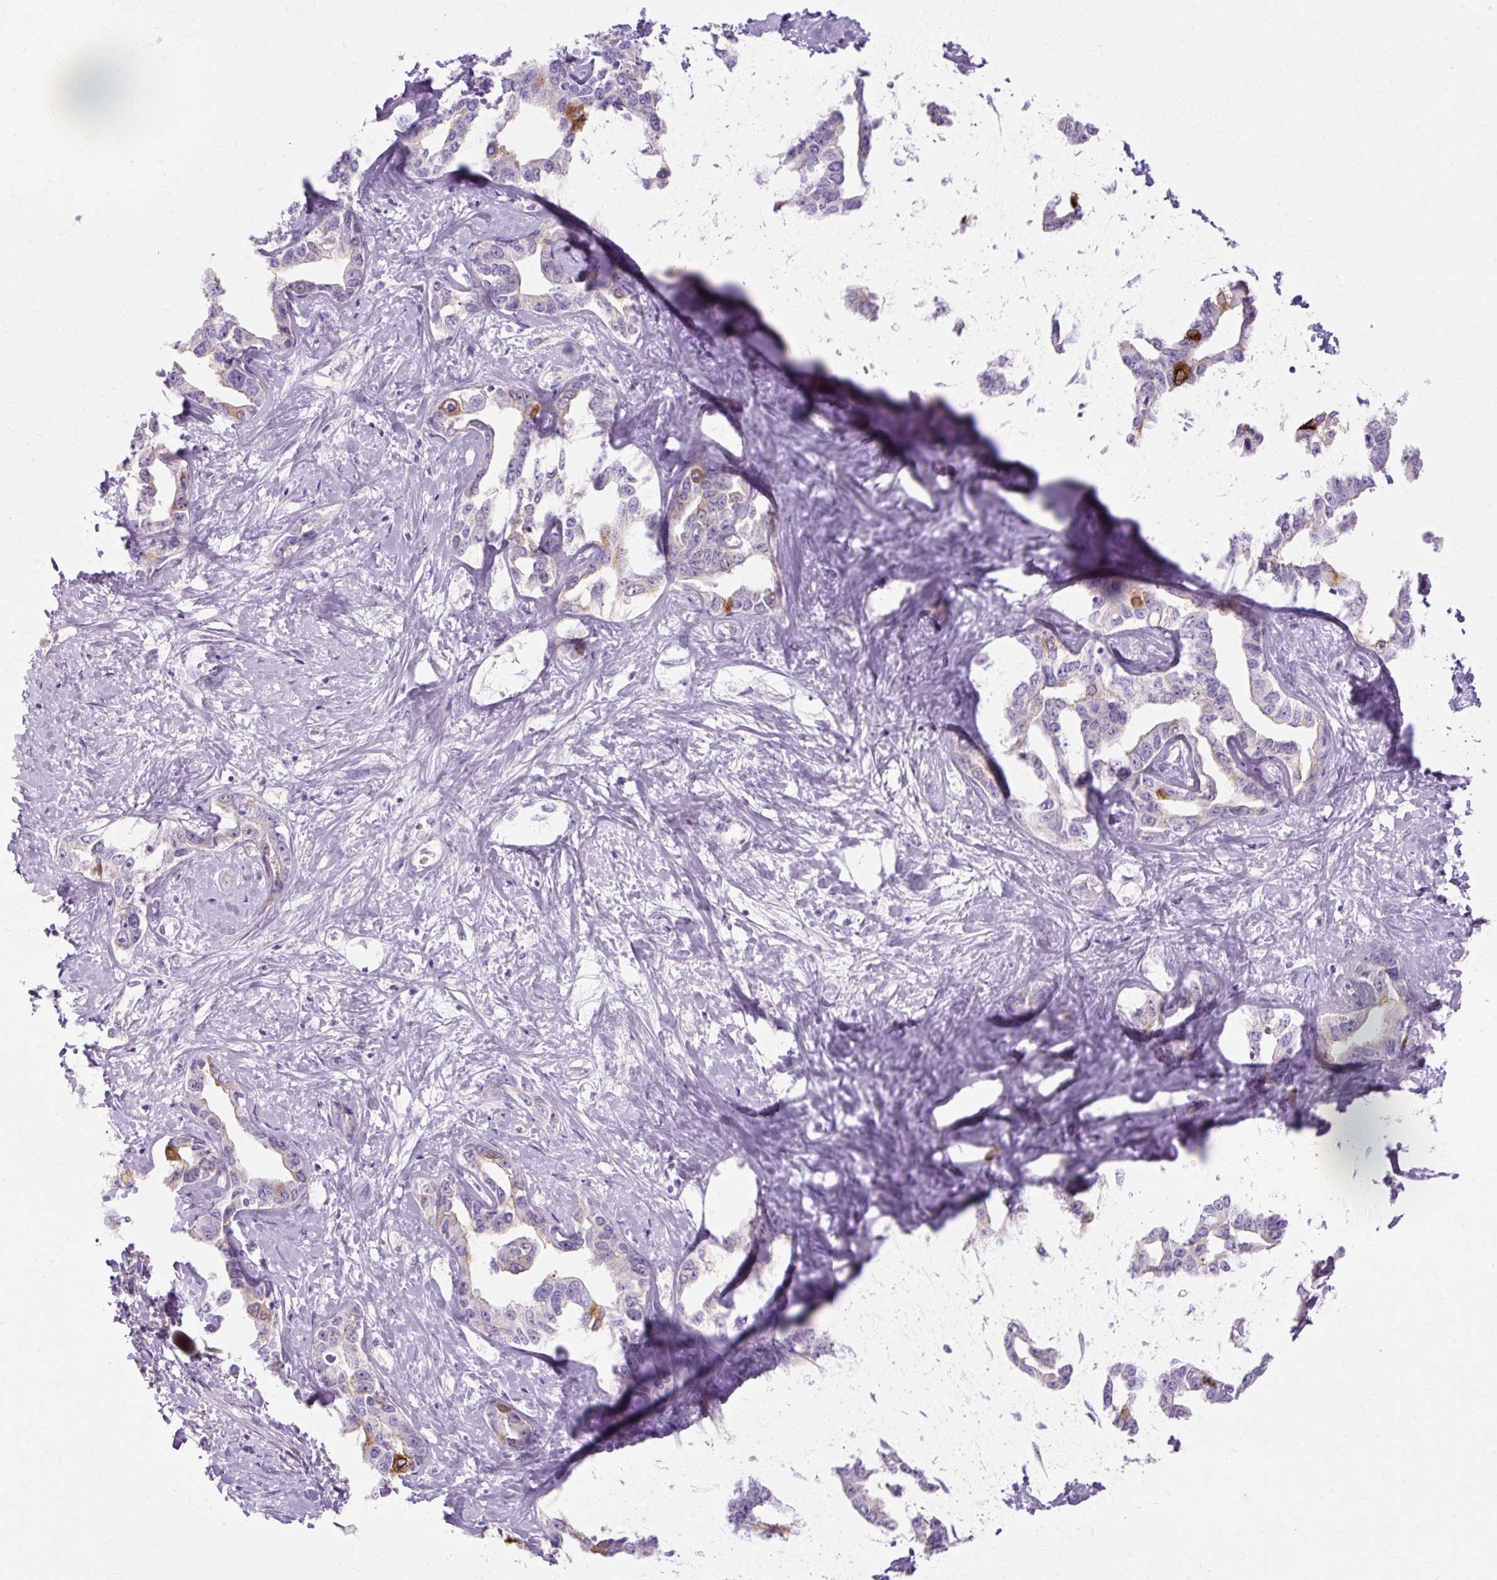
{"staining": {"intensity": "moderate", "quantity": "<25%", "location": "cytoplasmic/membranous"}, "tissue": "liver cancer", "cell_type": "Tumor cells", "image_type": "cancer", "snomed": [{"axis": "morphology", "description": "Cholangiocarcinoma"}, {"axis": "topography", "description": "Liver"}], "caption": "Liver cancer (cholangiocarcinoma) was stained to show a protein in brown. There is low levels of moderate cytoplasmic/membranous positivity in about <25% of tumor cells.", "gene": "HSD11B1", "patient": {"sex": "male", "age": 59}}